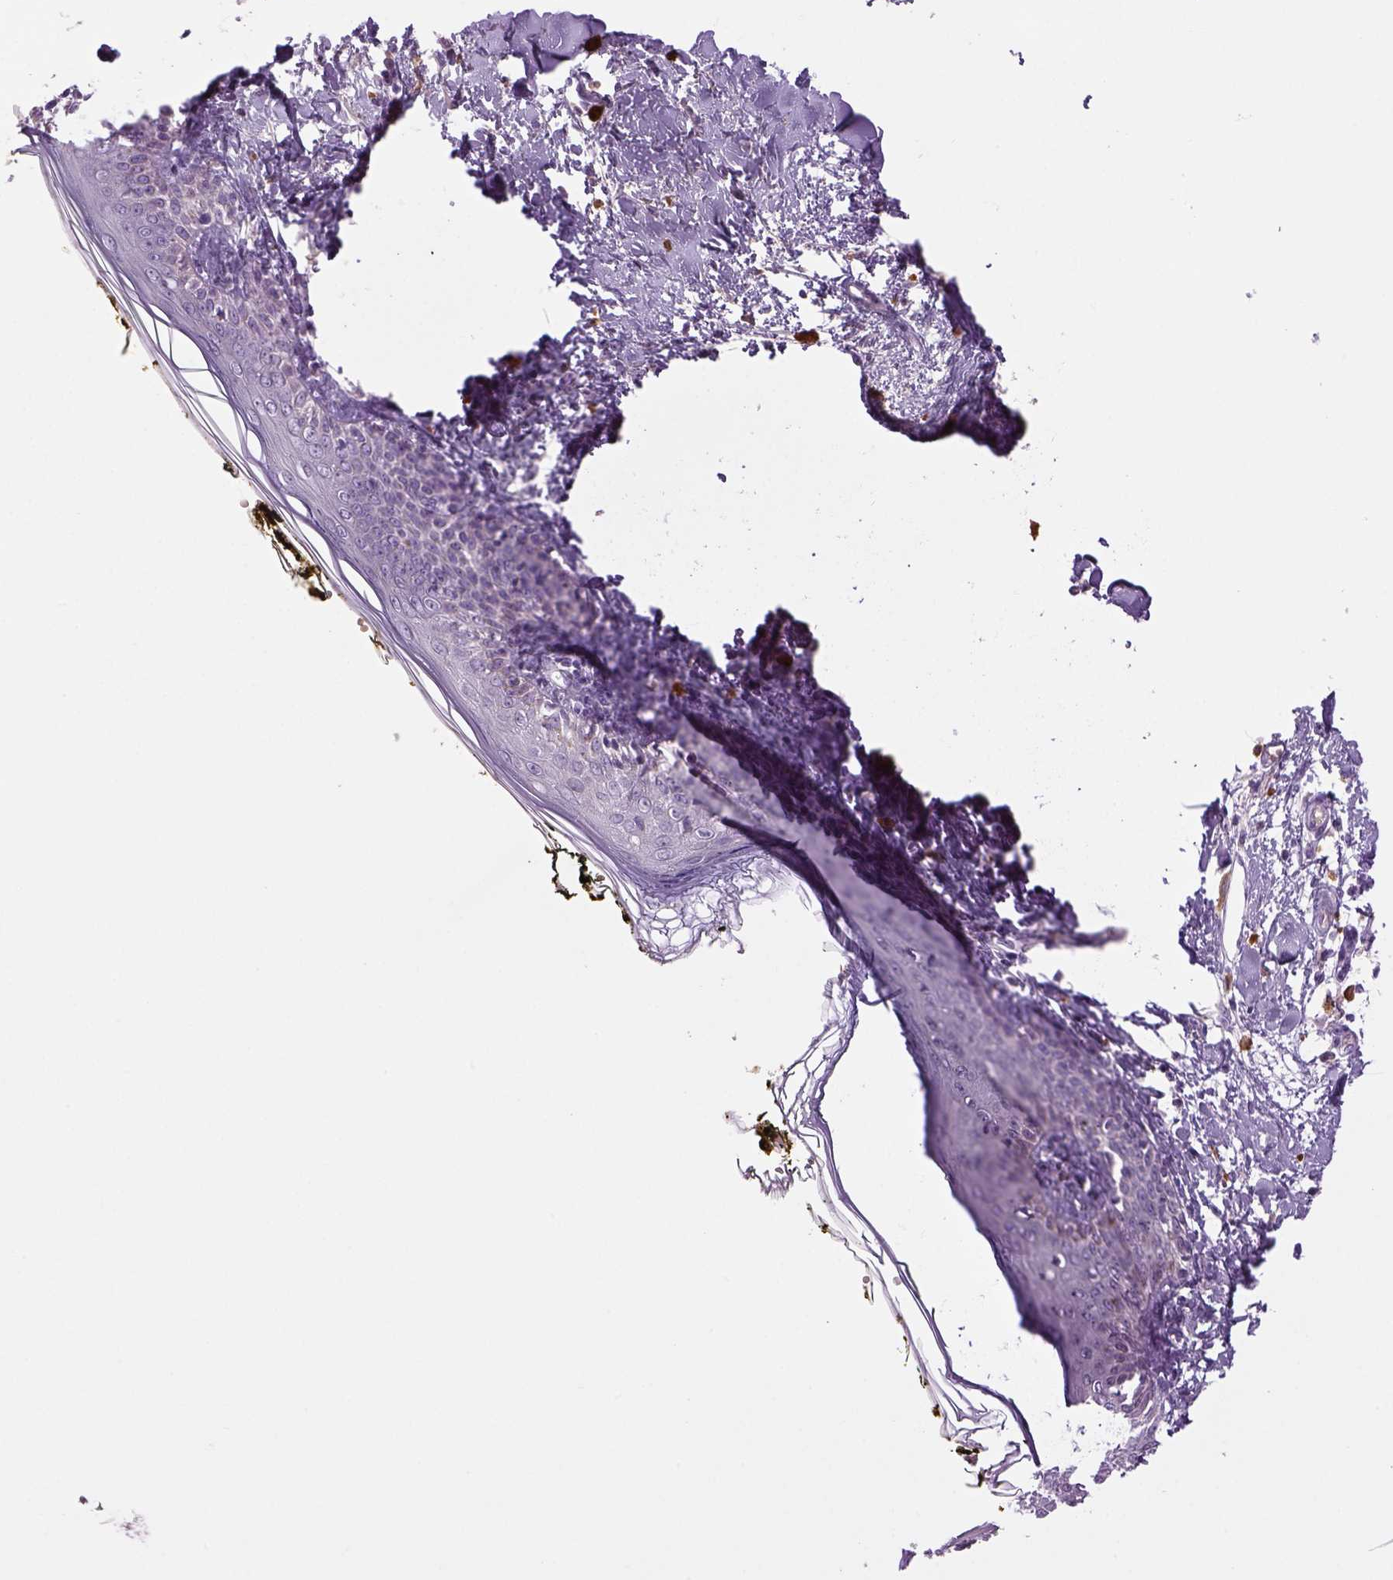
{"staining": {"intensity": "negative", "quantity": "none", "location": "none"}, "tissue": "skin", "cell_type": "Fibroblasts", "image_type": "normal", "snomed": [{"axis": "morphology", "description": "Normal tissue, NOS"}, {"axis": "topography", "description": "Skin"}], "caption": "The micrograph shows no staining of fibroblasts in benign skin.", "gene": "DBH", "patient": {"sex": "male", "age": 76}}